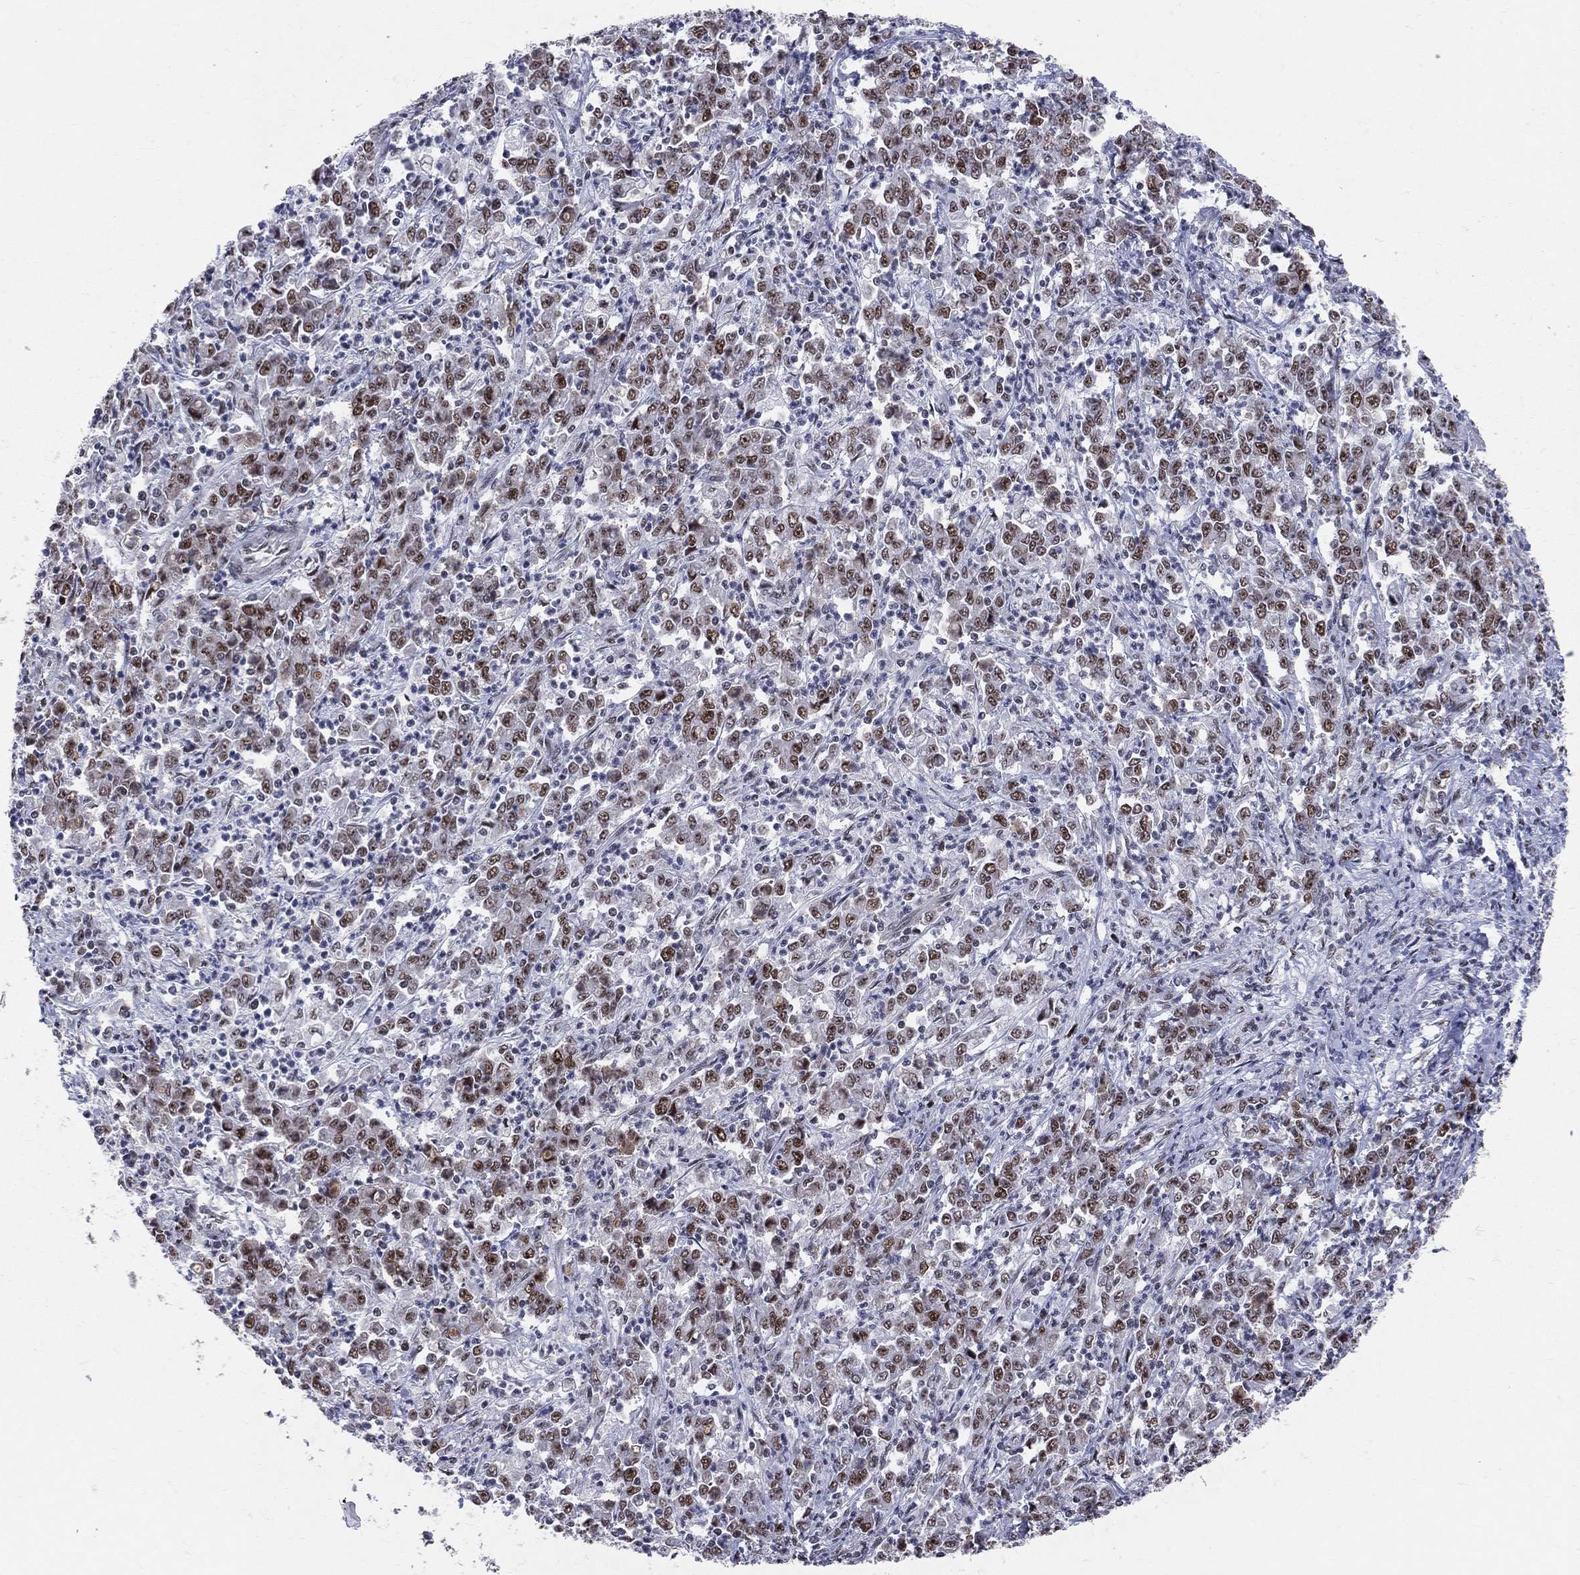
{"staining": {"intensity": "strong", "quantity": ">75%", "location": "nuclear"}, "tissue": "stomach cancer", "cell_type": "Tumor cells", "image_type": "cancer", "snomed": [{"axis": "morphology", "description": "Adenocarcinoma, NOS"}, {"axis": "topography", "description": "Stomach, lower"}], "caption": "Stomach adenocarcinoma was stained to show a protein in brown. There is high levels of strong nuclear staining in about >75% of tumor cells.", "gene": "CDK7", "patient": {"sex": "female", "age": 71}}